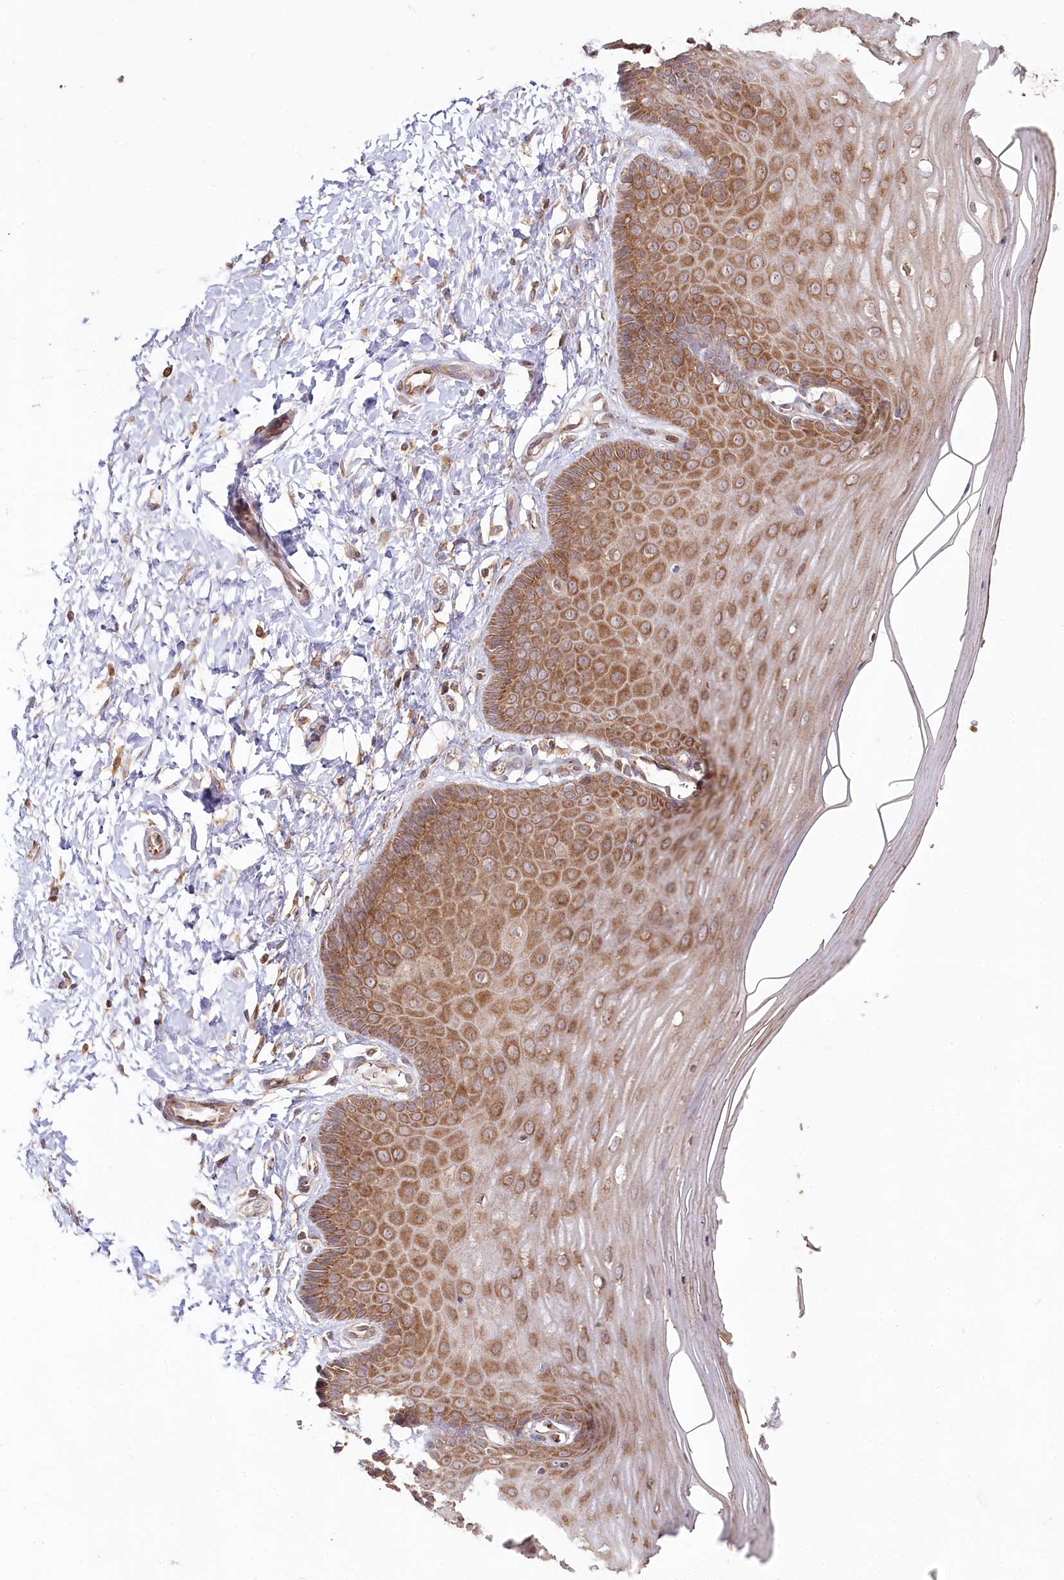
{"staining": {"intensity": "moderate", "quantity": ">75%", "location": "cytoplasmic/membranous"}, "tissue": "cervix", "cell_type": "Glandular cells", "image_type": "normal", "snomed": [{"axis": "morphology", "description": "Normal tissue, NOS"}, {"axis": "topography", "description": "Cervix"}], "caption": "High-magnification brightfield microscopy of unremarkable cervix stained with DAB (3,3'-diaminobenzidine) (brown) and counterstained with hematoxylin (blue). glandular cells exhibit moderate cytoplasmic/membranous expression is present in about>75% of cells.", "gene": "OTUD4", "patient": {"sex": "female", "age": 55}}